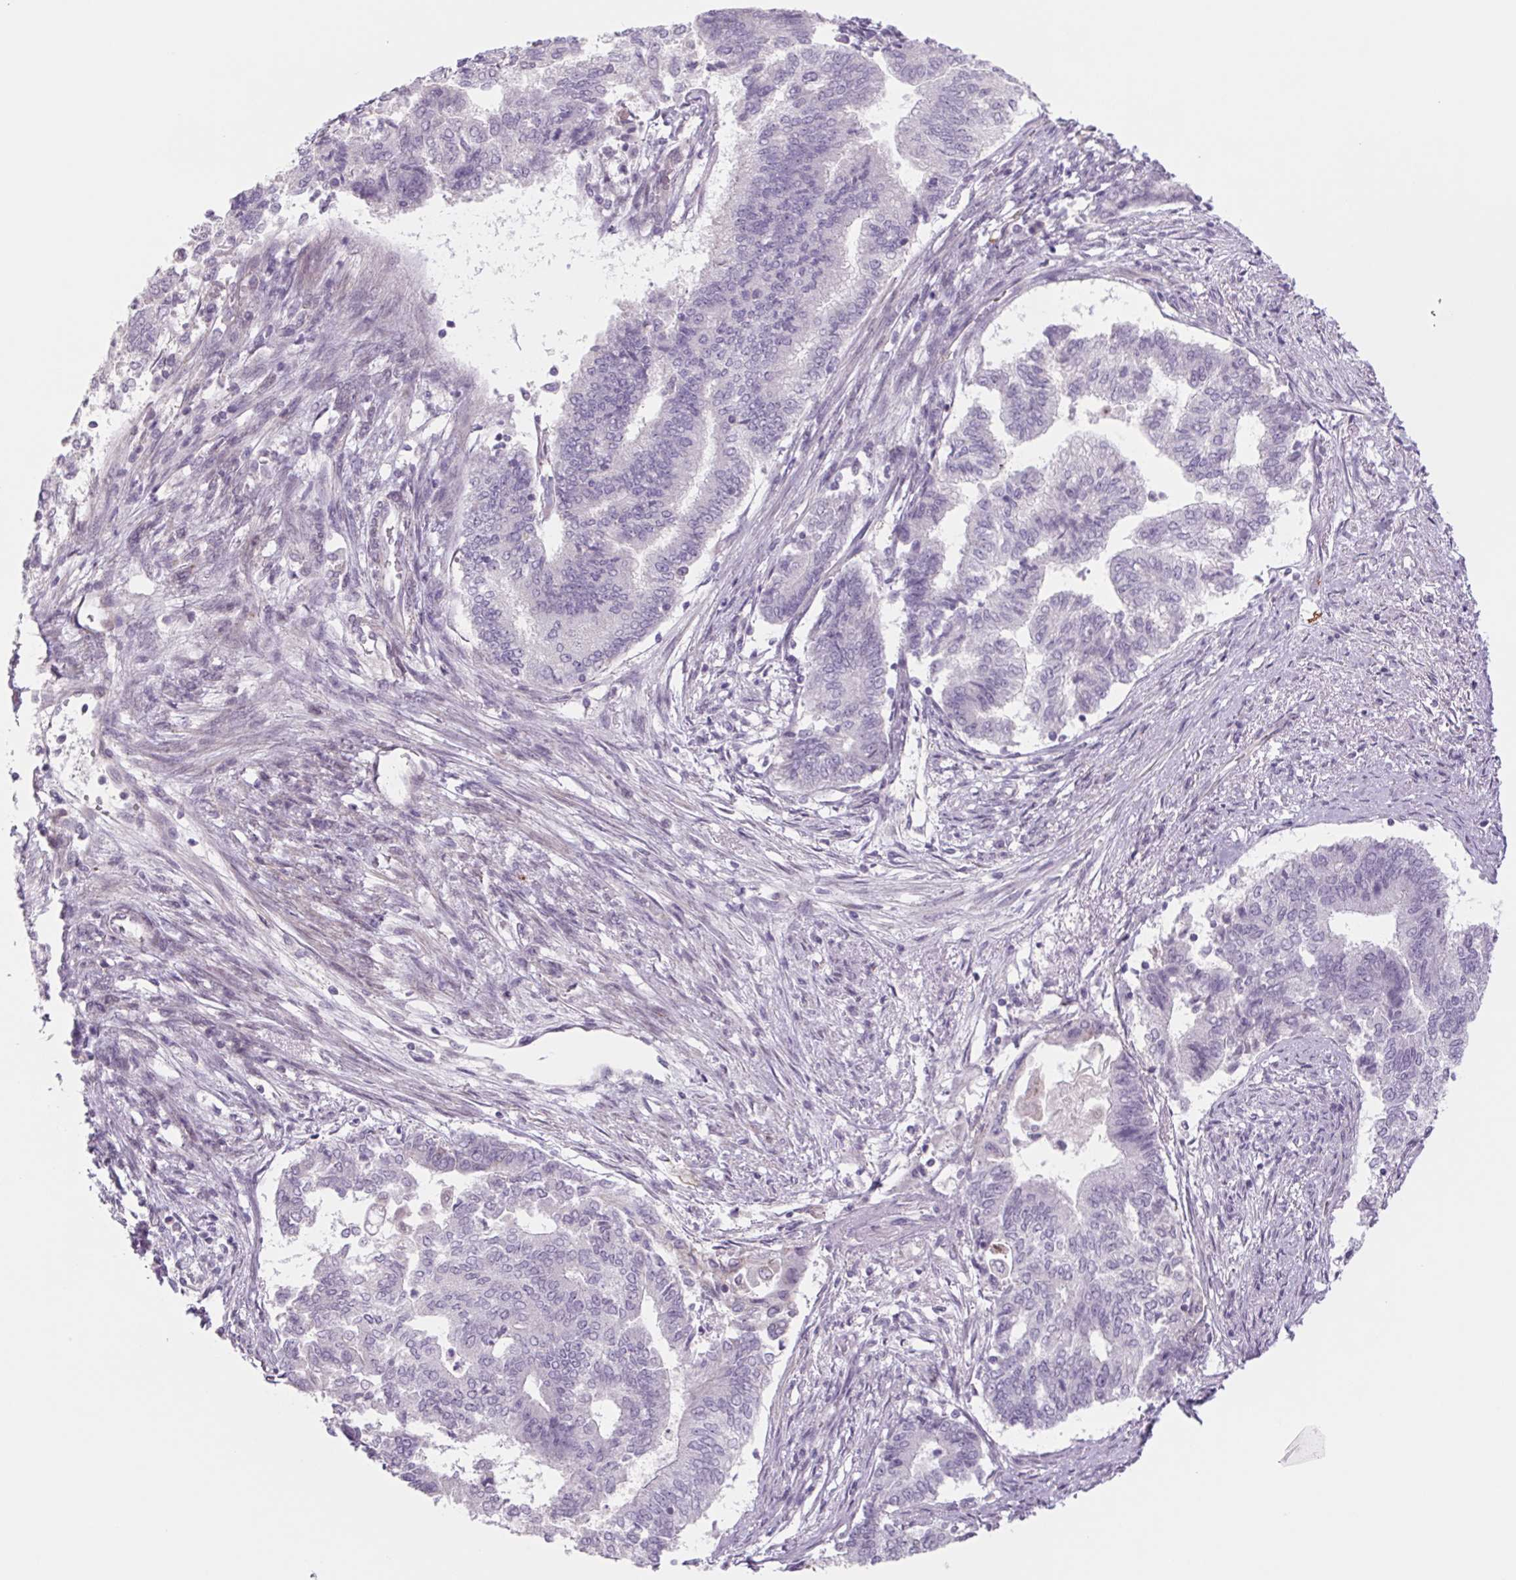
{"staining": {"intensity": "negative", "quantity": "none", "location": "none"}, "tissue": "endometrial cancer", "cell_type": "Tumor cells", "image_type": "cancer", "snomed": [{"axis": "morphology", "description": "Adenocarcinoma, NOS"}, {"axis": "topography", "description": "Endometrium"}], "caption": "Tumor cells show no significant positivity in endometrial cancer.", "gene": "MS4A13", "patient": {"sex": "female", "age": 65}}